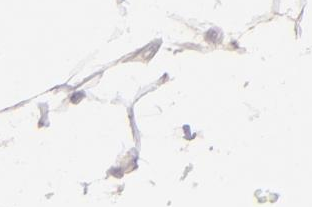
{"staining": {"intensity": "negative", "quantity": "none", "location": "none"}, "tissue": "adipose tissue", "cell_type": "Adipocytes", "image_type": "normal", "snomed": [{"axis": "morphology", "description": "Normal tissue, NOS"}, {"axis": "morphology", "description": "Duct carcinoma"}, {"axis": "topography", "description": "Breast"}, {"axis": "topography", "description": "Adipose tissue"}], "caption": "Adipocytes show no significant protein staining in normal adipose tissue. (DAB IHC, high magnification).", "gene": "CHEK2", "patient": {"sex": "female", "age": 37}}